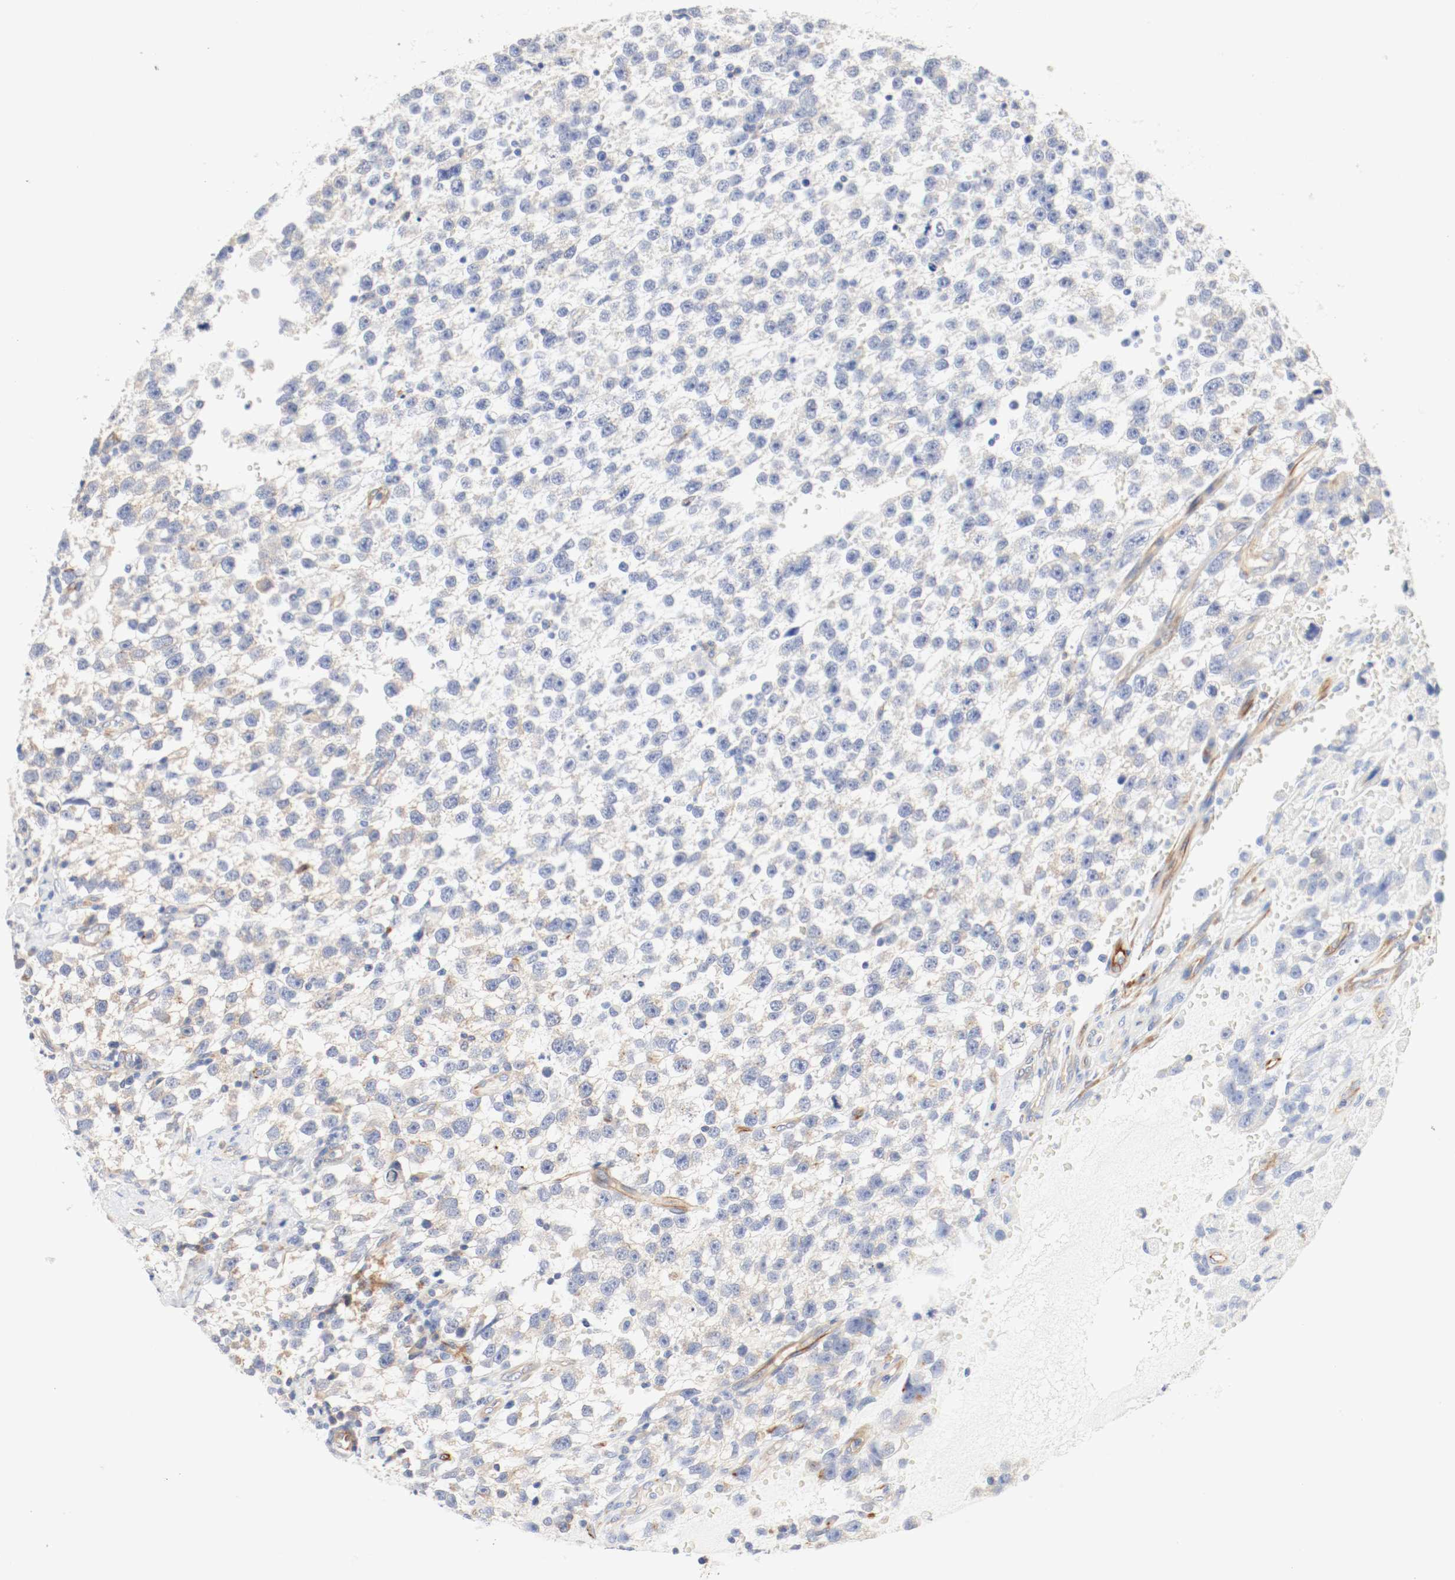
{"staining": {"intensity": "weak", "quantity": "25%-75%", "location": "cytoplasmic/membranous"}, "tissue": "testis cancer", "cell_type": "Tumor cells", "image_type": "cancer", "snomed": [{"axis": "morphology", "description": "Seminoma, NOS"}, {"axis": "topography", "description": "Testis"}], "caption": "IHC photomicrograph of neoplastic tissue: human testis seminoma stained using immunohistochemistry exhibits low levels of weak protein expression localized specifically in the cytoplasmic/membranous of tumor cells, appearing as a cytoplasmic/membranous brown color.", "gene": "GIT1", "patient": {"sex": "male", "age": 33}}